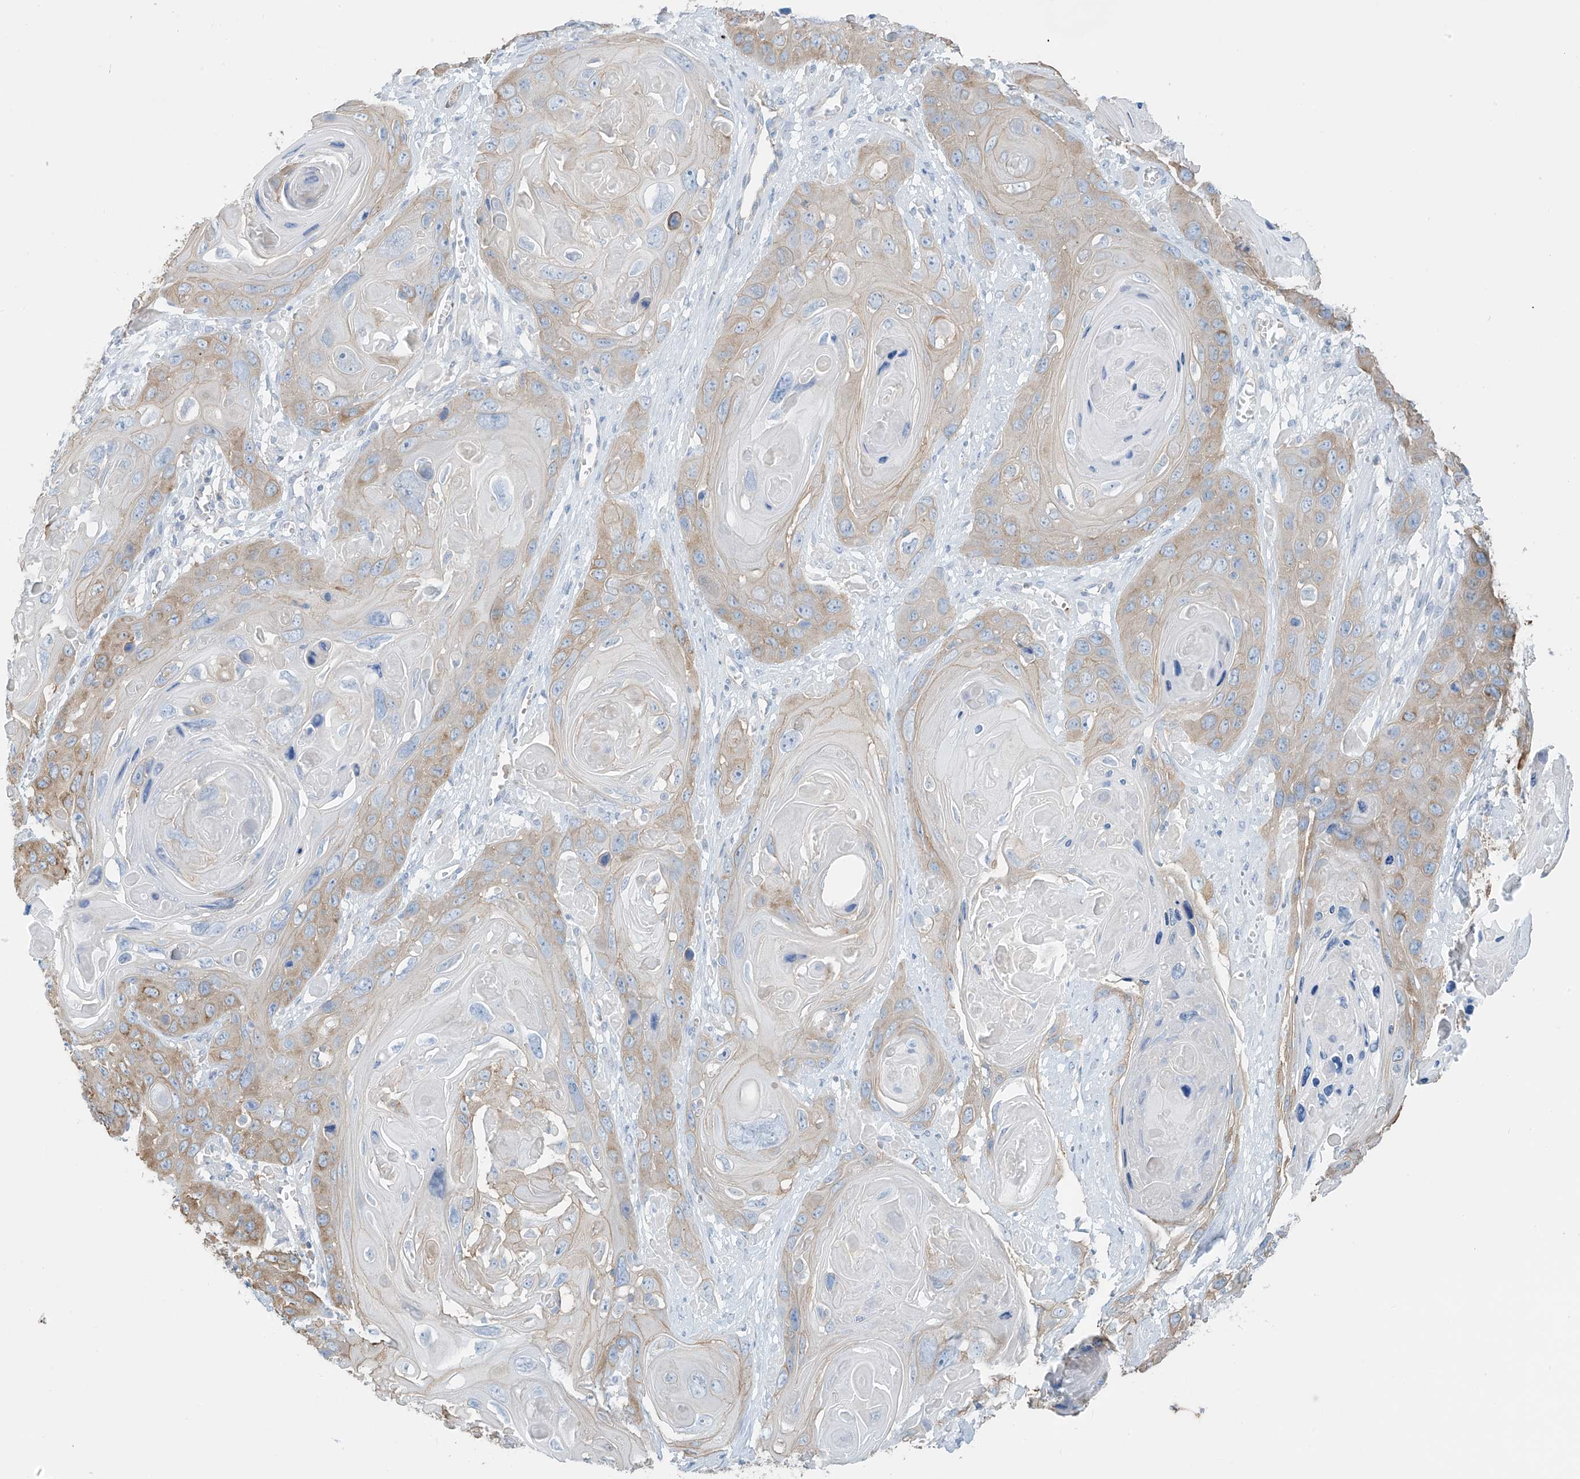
{"staining": {"intensity": "weak", "quantity": "25%-75%", "location": "cytoplasmic/membranous"}, "tissue": "skin cancer", "cell_type": "Tumor cells", "image_type": "cancer", "snomed": [{"axis": "morphology", "description": "Squamous cell carcinoma, NOS"}, {"axis": "topography", "description": "Skin"}], "caption": "A brown stain highlights weak cytoplasmic/membranous staining of a protein in skin squamous cell carcinoma tumor cells. (IHC, brightfield microscopy, high magnification).", "gene": "ZNF846", "patient": {"sex": "male", "age": 55}}